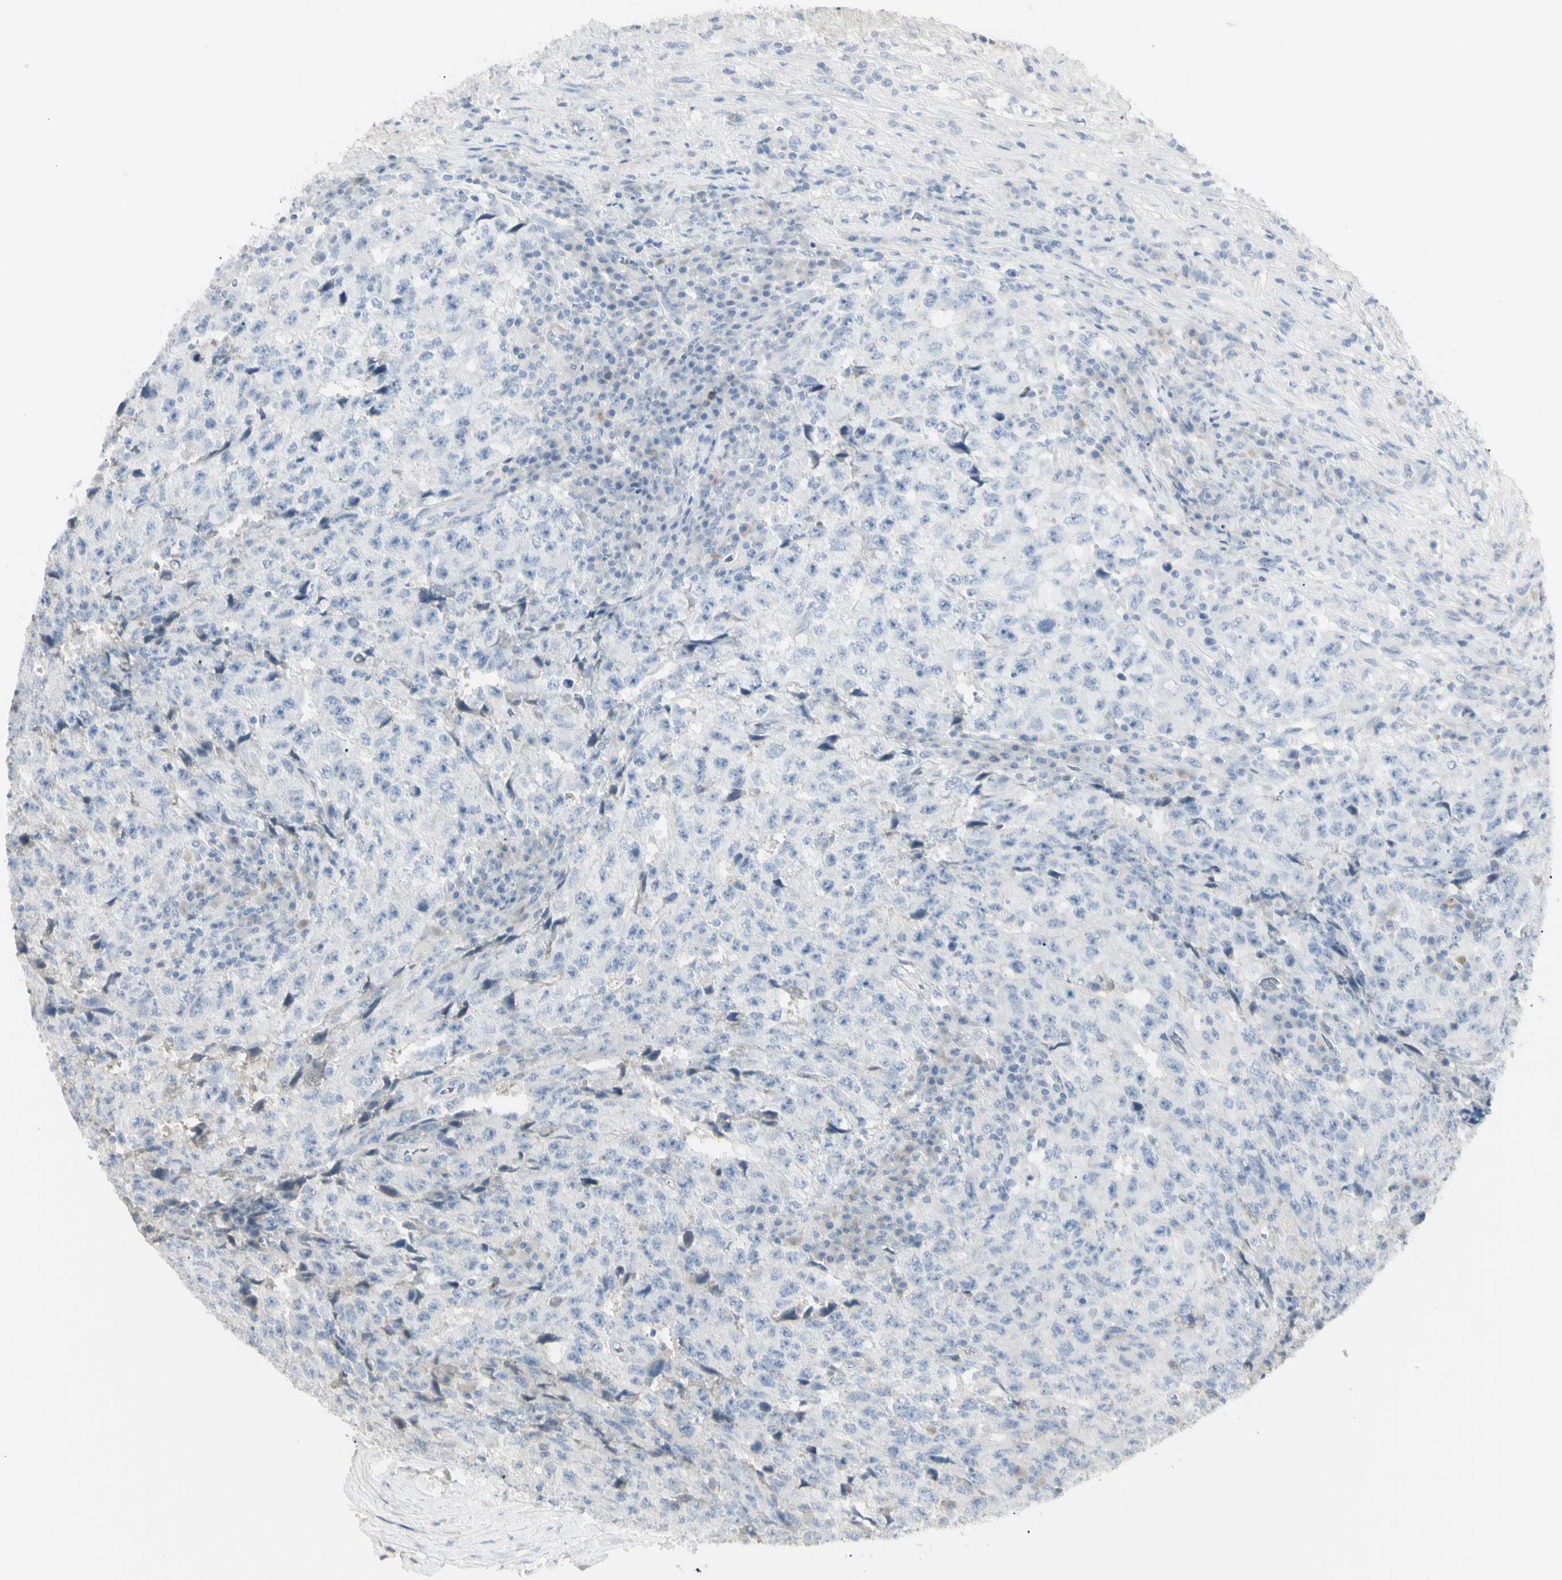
{"staining": {"intensity": "negative", "quantity": "none", "location": "none"}, "tissue": "testis cancer", "cell_type": "Tumor cells", "image_type": "cancer", "snomed": [{"axis": "morphology", "description": "Necrosis, NOS"}, {"axis": "morphology", "description": "Carcinoma, Embryonal, NOS"}, {"axis": "topography", "description": "Testis"}], "caption": "Photomicrograph shows no protein positivity in tumor cells of testis cancer (embryonal carcinoma) tissue.", "gene": "PIP", "patient": {"sex": "male", "age": 19}}